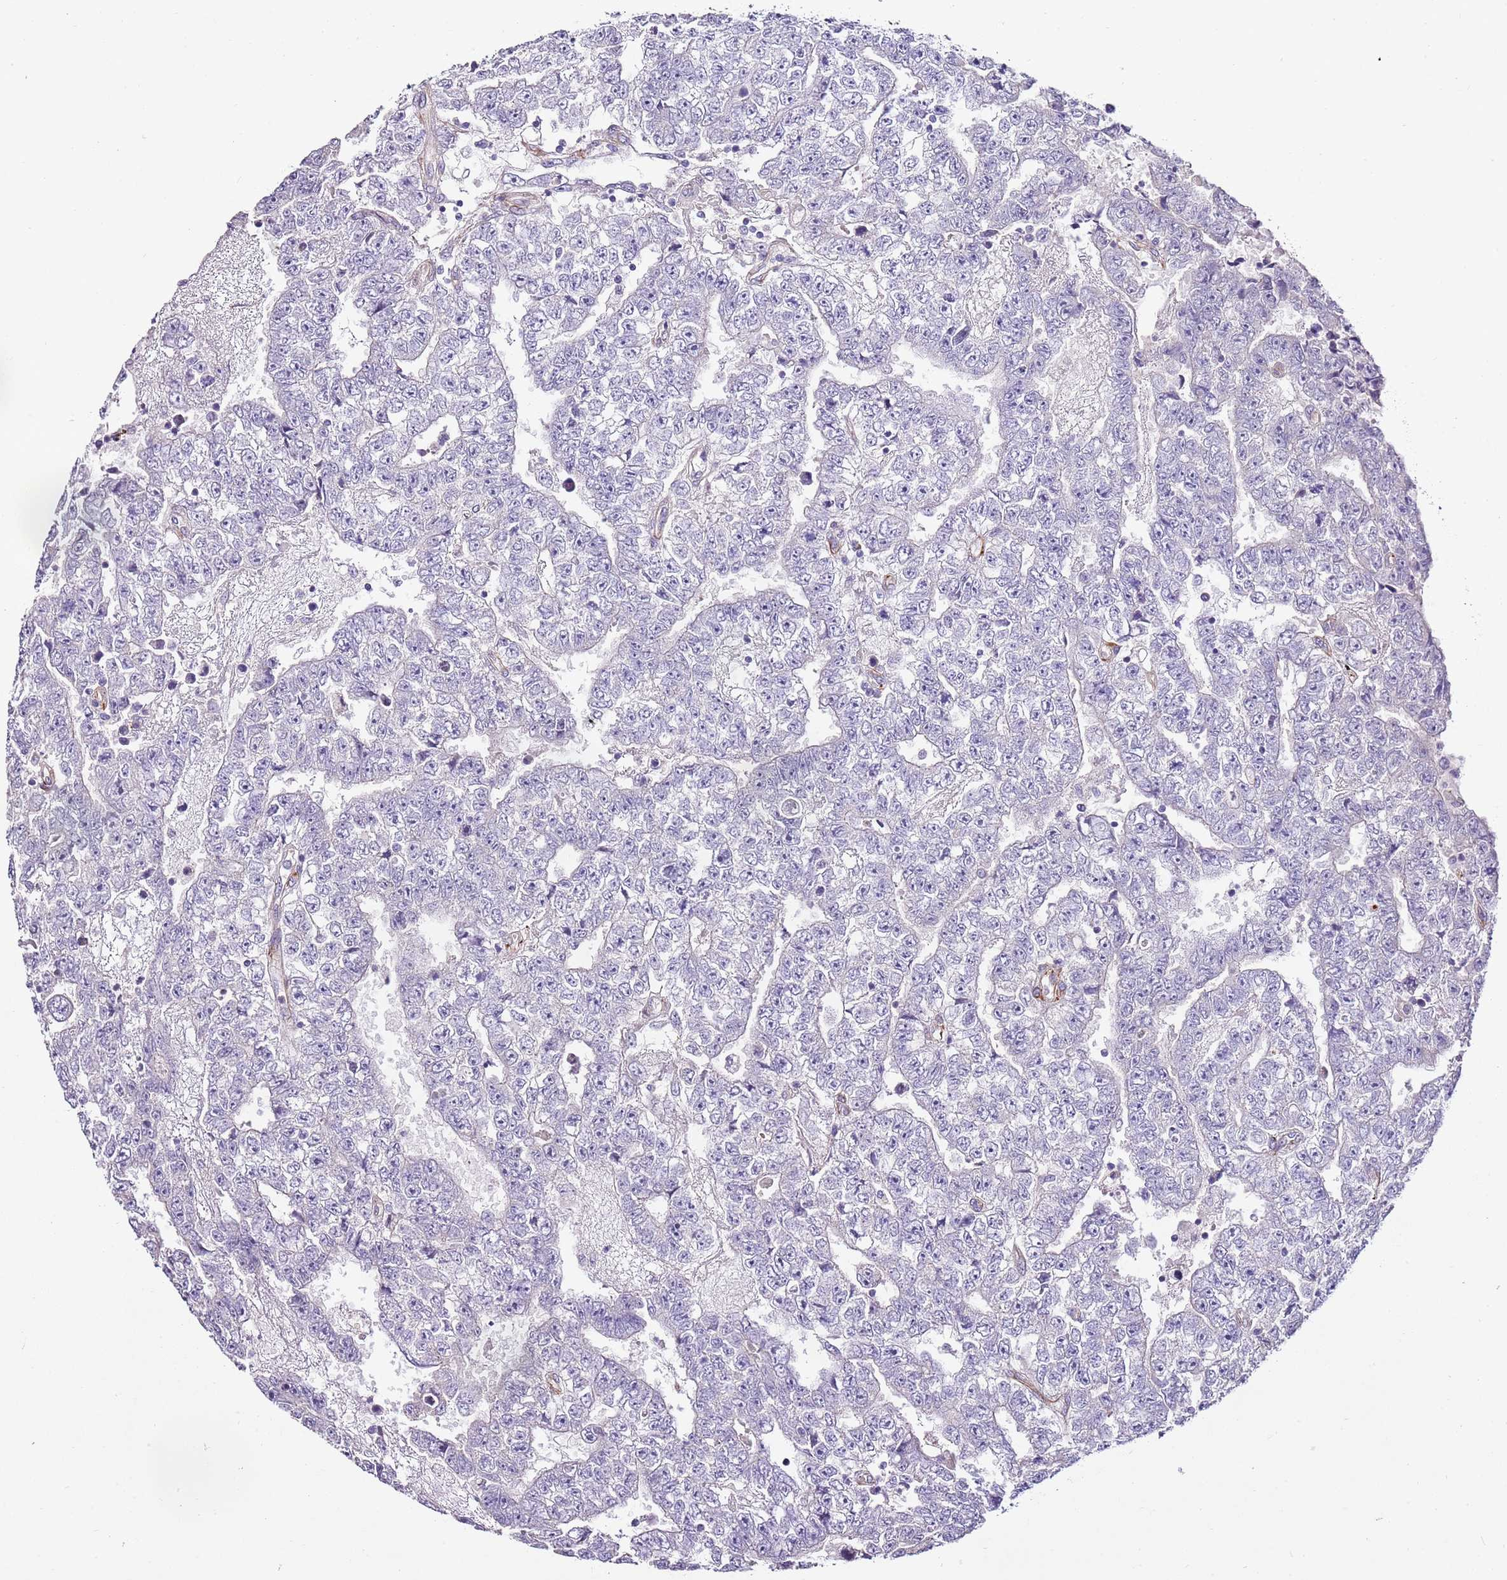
{"staining": {"intensity": "negative", "quantity": "none", "location": "none"}, "tissue": "testis cancer", "cell_type": "Tumor cells", "image_type": "cancer", "snomed": [{"axis": "morphology", "description": "Carcinoma, Embryonal, NOS"}, {"axis": "topography", "description": "Testis"}], "caption": "Photomicrograph shows no significant protein positivity in tumor cells of testis cancer.", "gene": "ZNF786", "patient": {"sex": "male", "age": 25}}